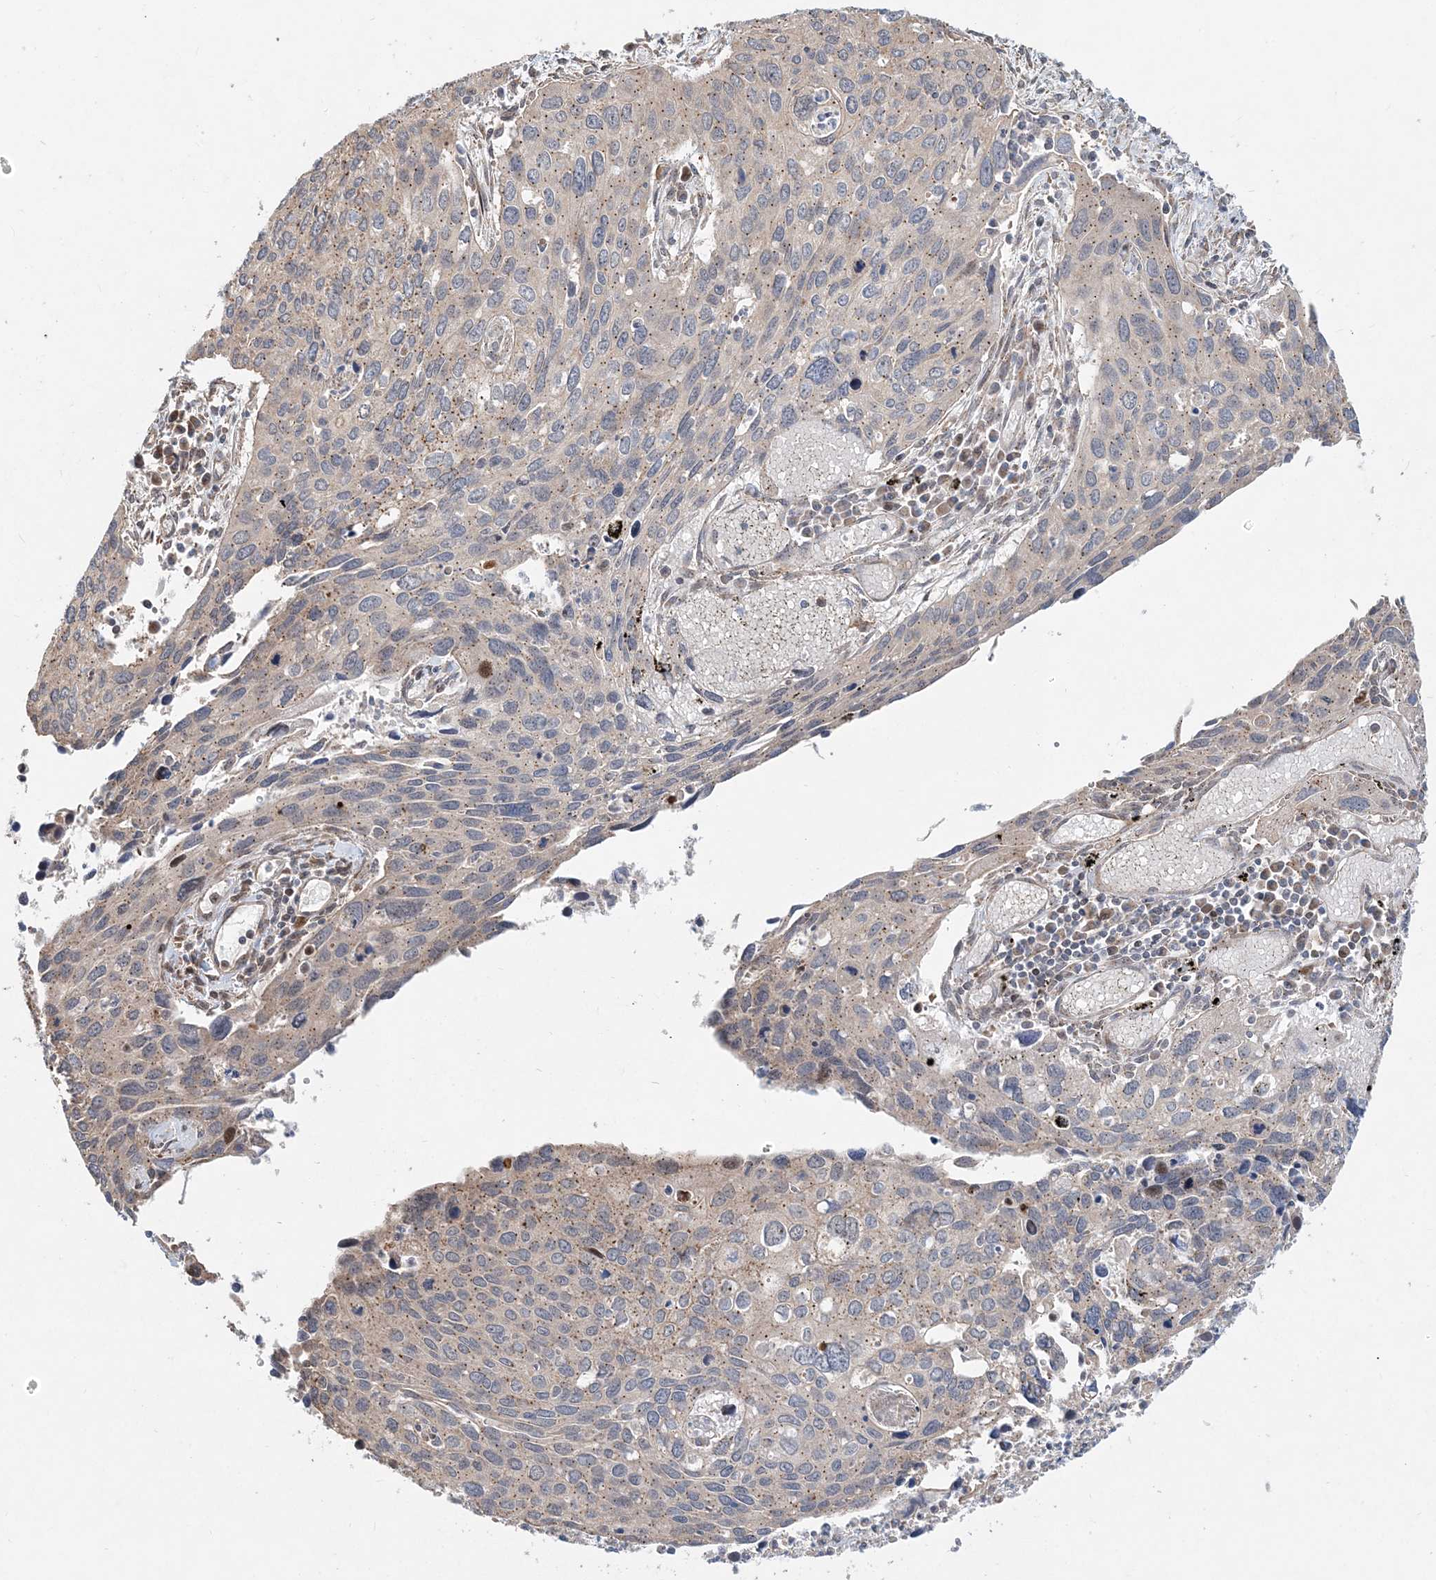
{"staining": {"intensity": "weak", "quantity": "<25%", "location": "cytoplasmic/membranous"}, "tissue": "cervical cancer", "cell_type": "Tumor cells", "image_type": "cancer", "snomed": [{"axis": "morphology", "description": "Squamous cell carcinoma, NOS"}, {"axis": "topography", "description": "Cervix"}], "caption": "This is an immunohistochemistry image of cervical cancer (squamous cell carcinoma). There is no positivity in tumor cells.", "gene": "CXXC5", "patient": {"sex": "female", "age": 55}}